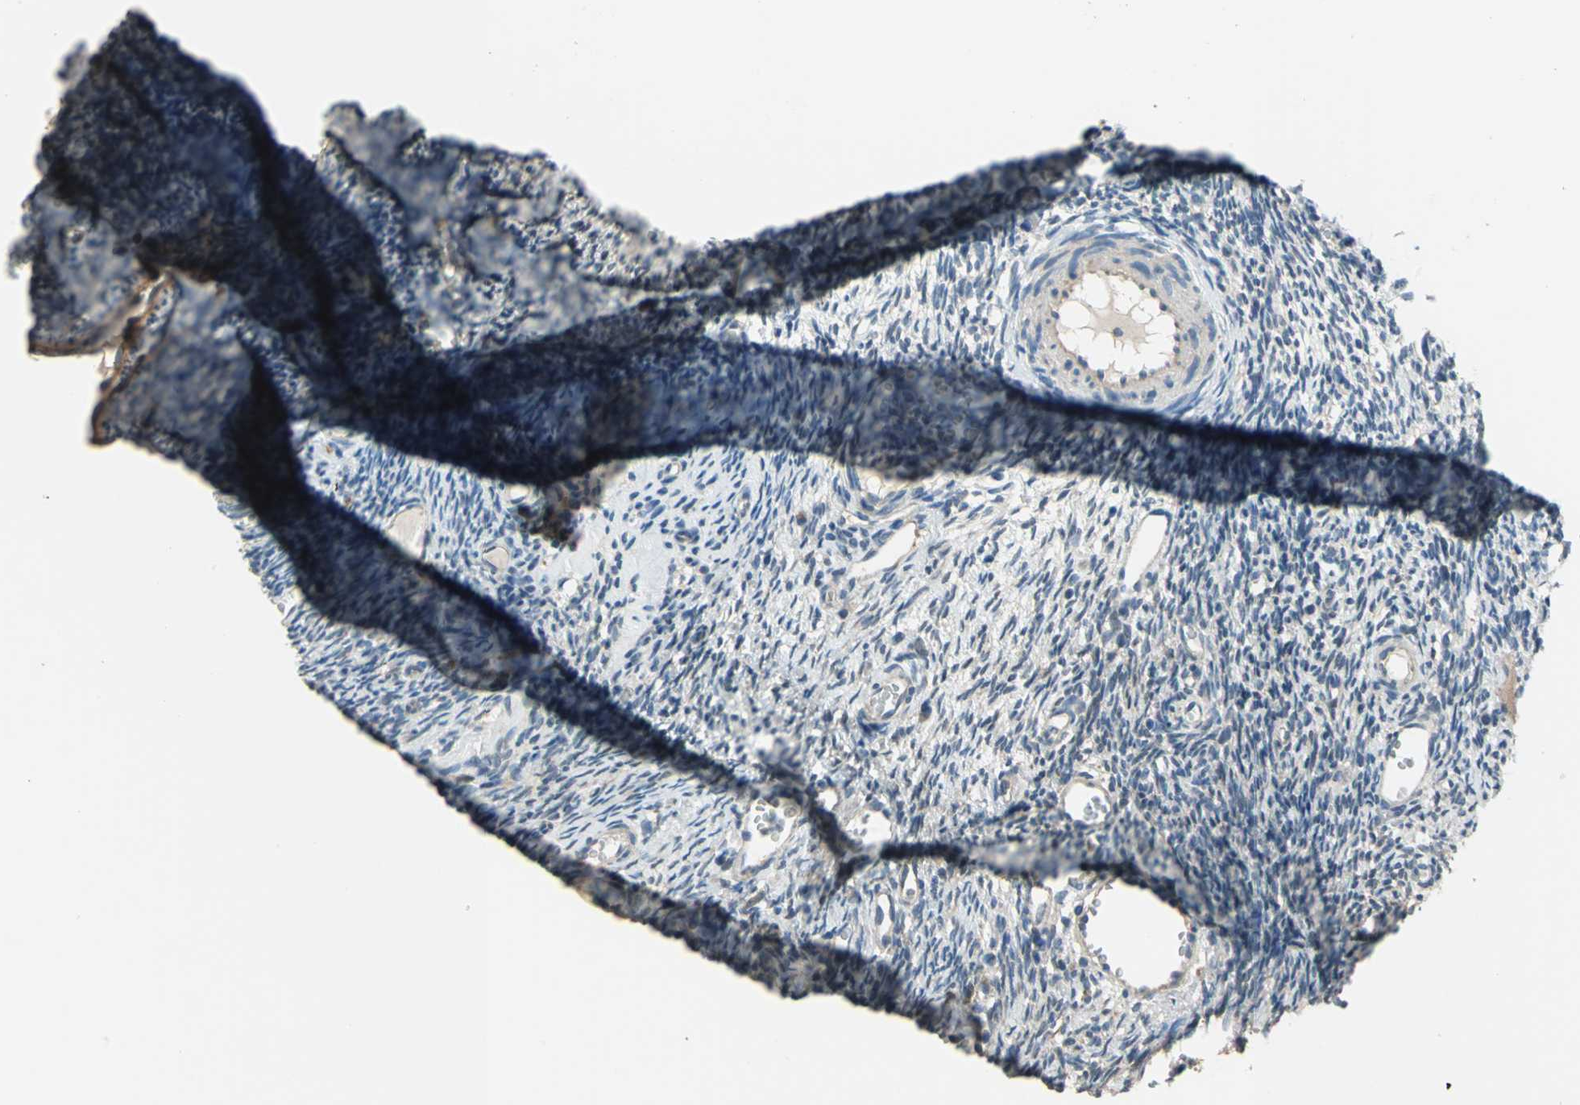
{"staining": {"intensity": "negative", "quantity": "none", "location": "none"}, "tissue": "ovary", "cell_type": "Follicle cells", "image_type": "normal", "snomed": [{"axis": "morphology", "description": "Normal tissue, NOS"}, {"axis": "topography", "description": "Ovary"}], "caption": "This is an immunohistochemistry (IHC) photomicrograph of benign human ovary. There is no positivity in follicle cells.", "gene": "TRAK1", "patient": {"sex": "female", "age": 35}}